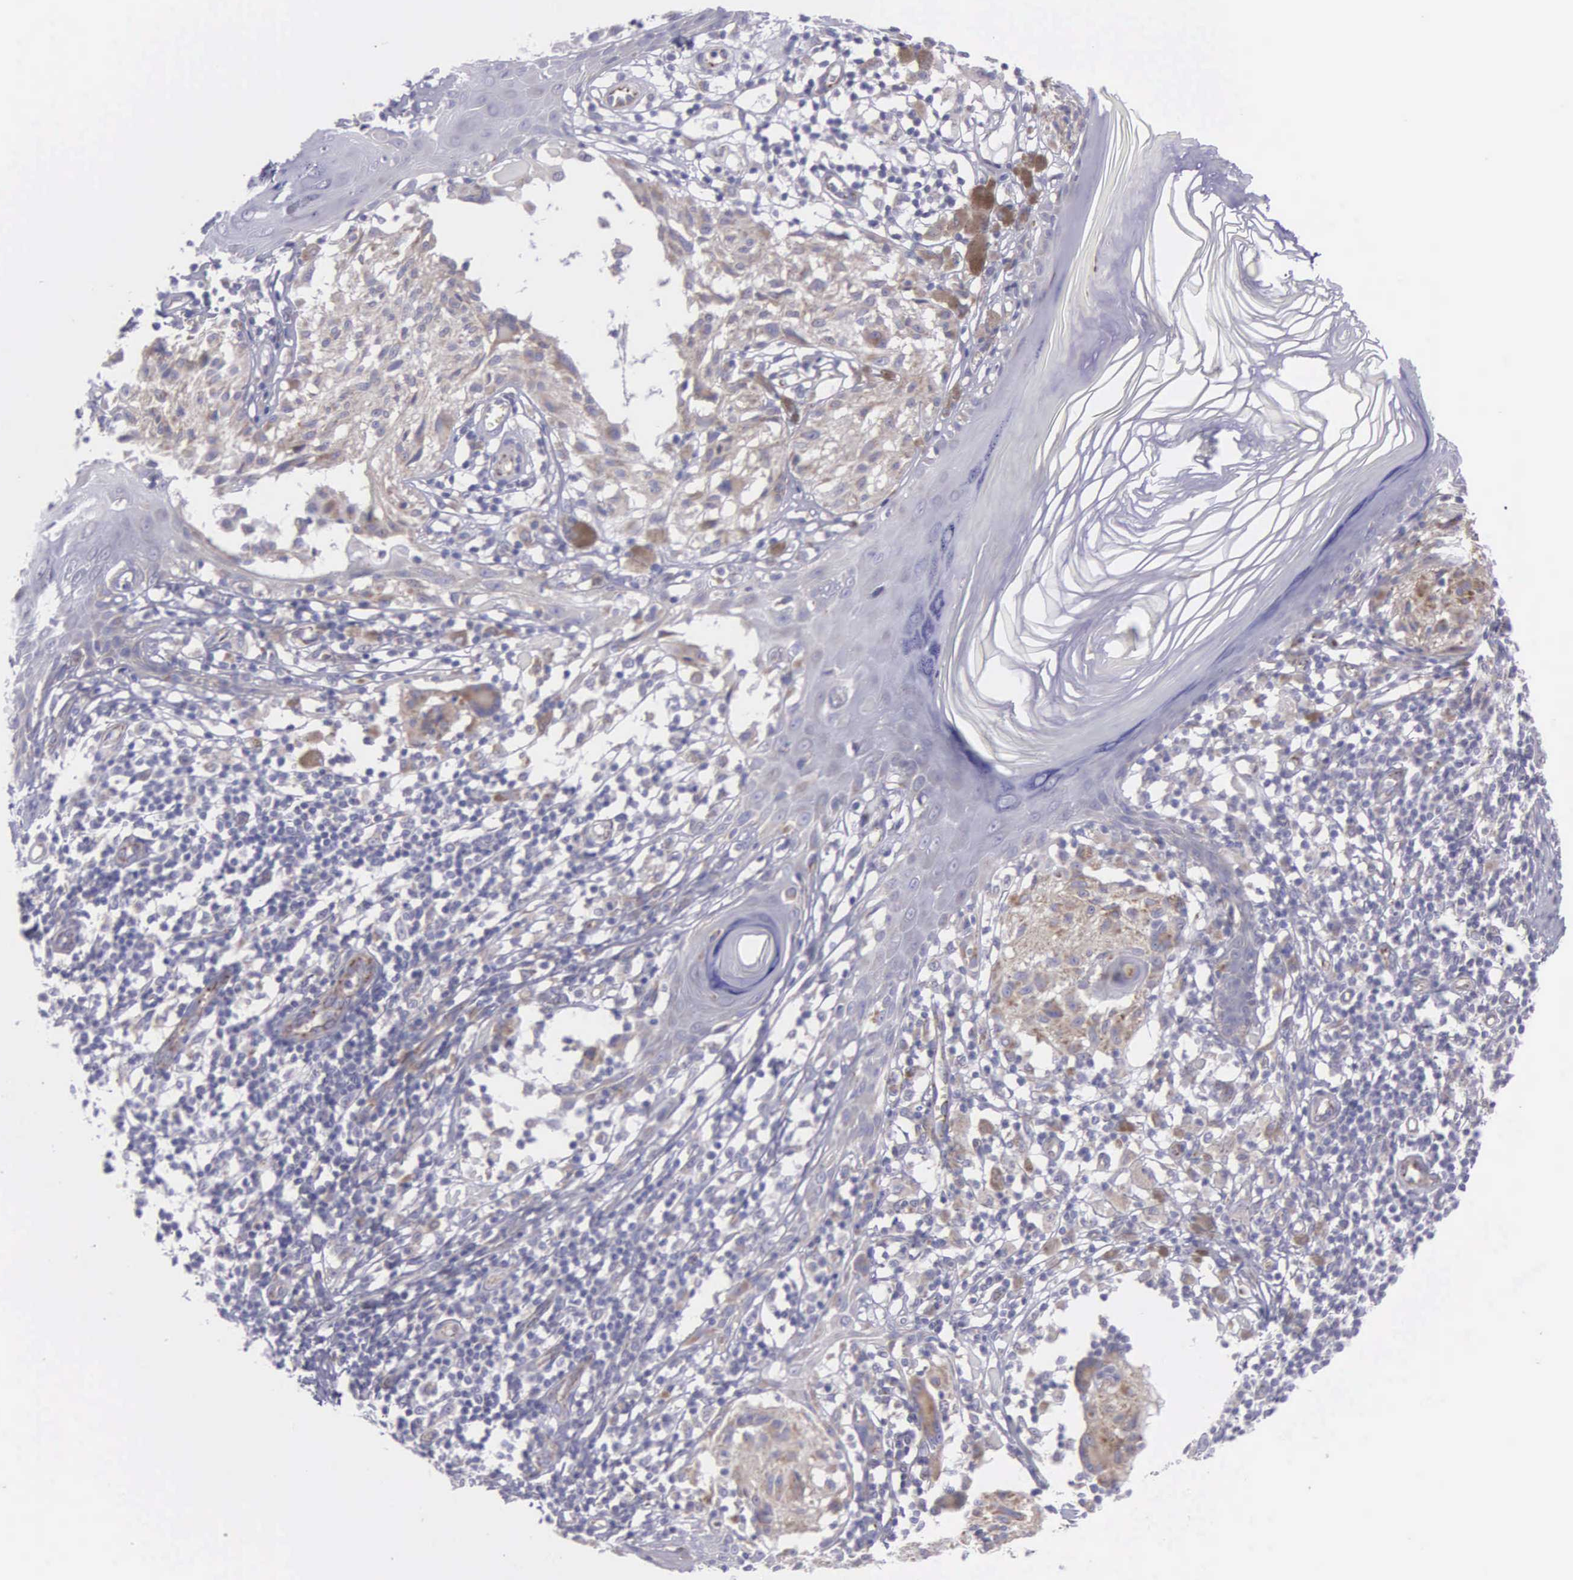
{"staining": {"intensity": "weak", "quantity": "25%-75%", "location": "cytoplasmic/membranous"}, "tissue": "melanoma", "cell_type": "Tumor cells", "image_type": "cancer", "snomed": [{"axis": "morphology", "description": "Malignant melanoma, NOS"}, {"axis": "topography", "description": "Skin"}], "caption": "Protein expression by immunohistochemistry displays weak cytoplasmic/membranous staining in approximately 25%-75% of tumor cells in malignant melanoma. Immunohistochemistry stains the protein in brown and the nuclei are stained blue.", "gene": "SYNJ2BP", "patient": {"sex": "male", "age": 36}}